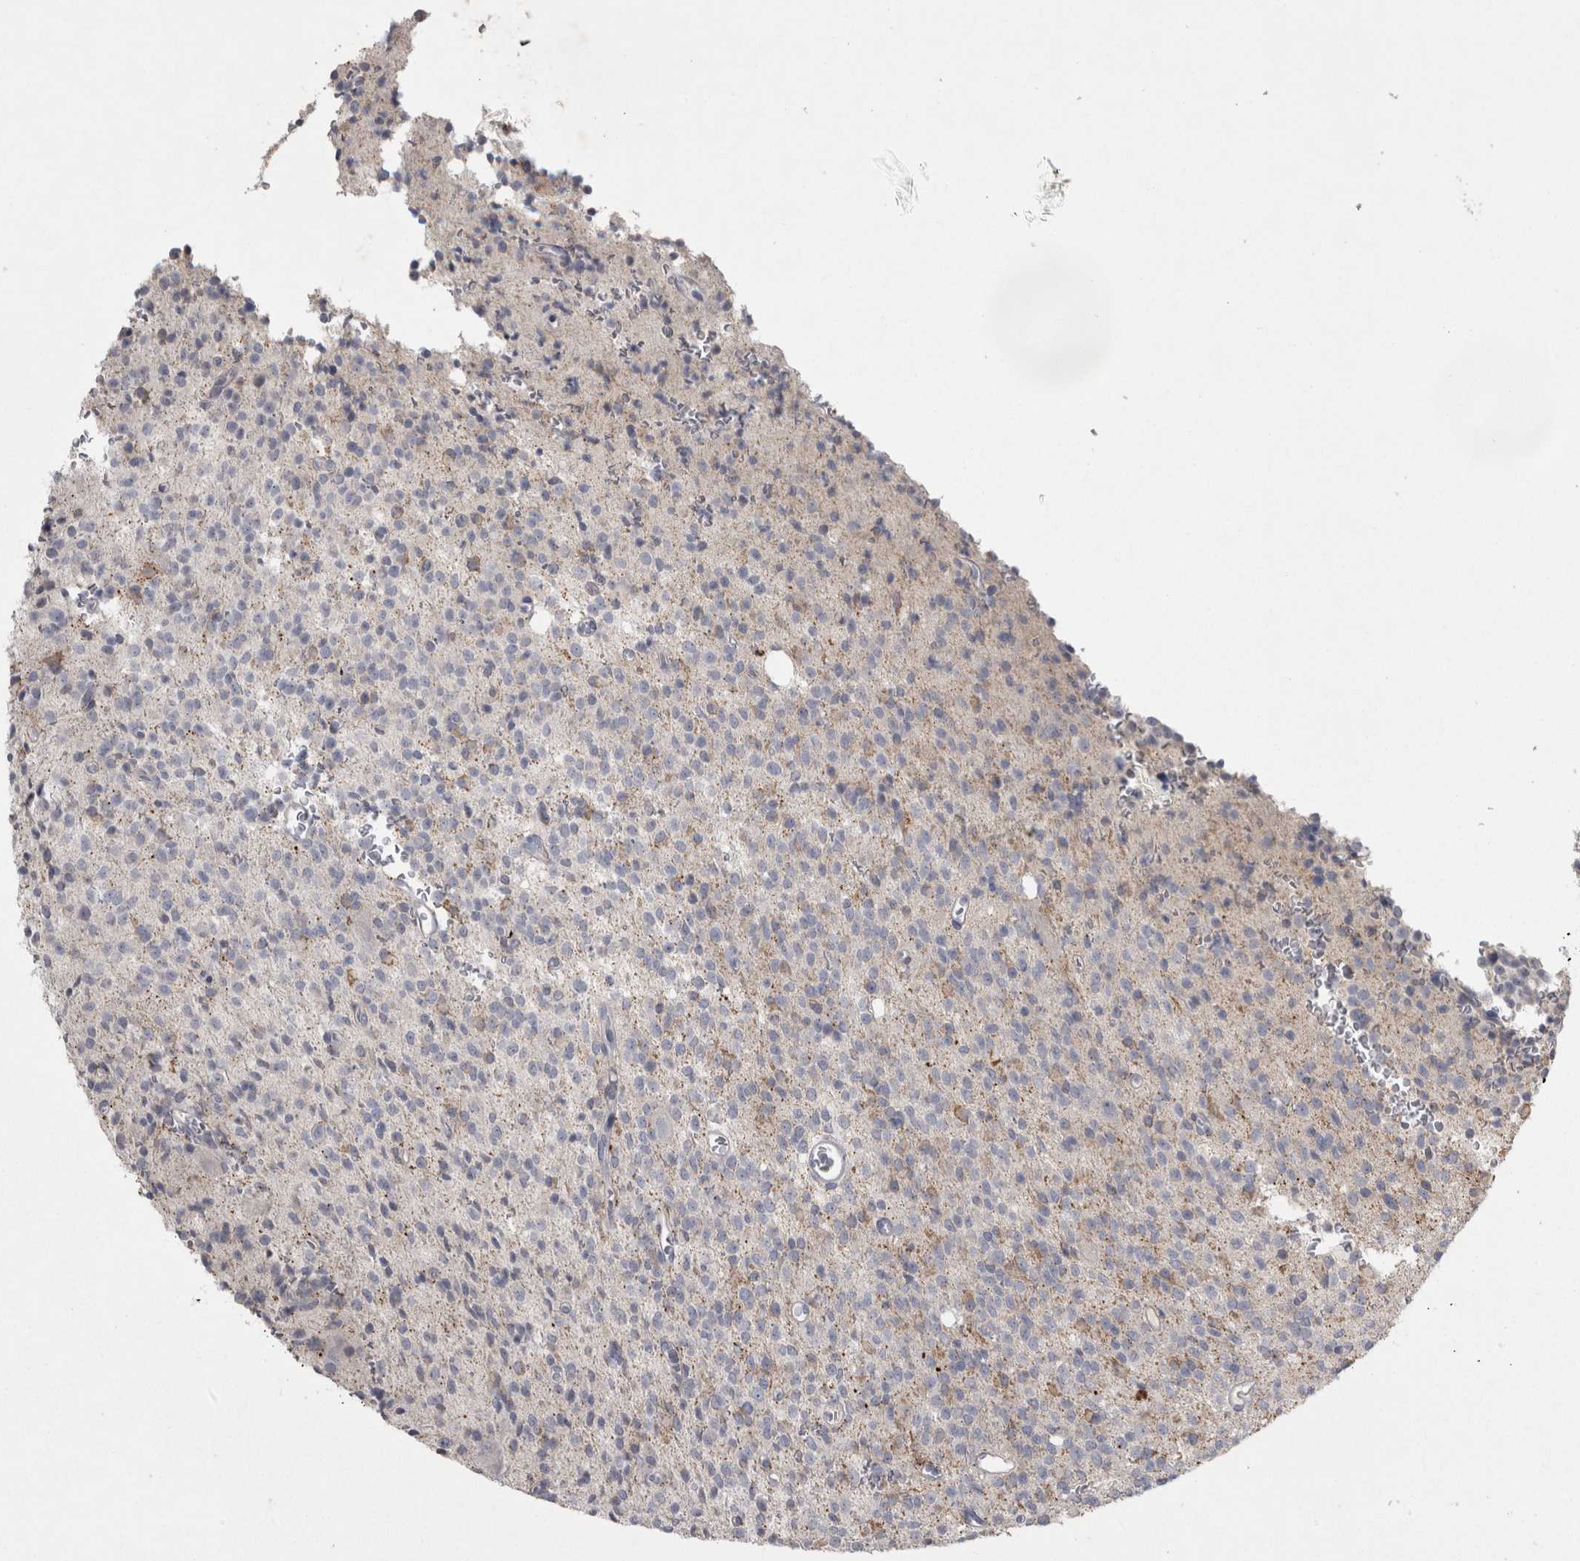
{"staining": {"intensity": "negative", "quantity": "none", "location": "none"}, "tissue": "glioma", "cell_type": "Tumor cells", "image_type": "cancer", "snomed": [{"axis": "morphology", "description": "Glioma, malignant, High grade"}, {"axis": "topography", "description": "Brain"}], "caption": "This micrograph is of glioma stained with immunohistochemistry (IHC) to label a protein in brown with the nuclei are counter-stained blue. There is no staining in tumor cells.", "gene": "ENPP7", "patient": {"sex": "male", "age": 34}}